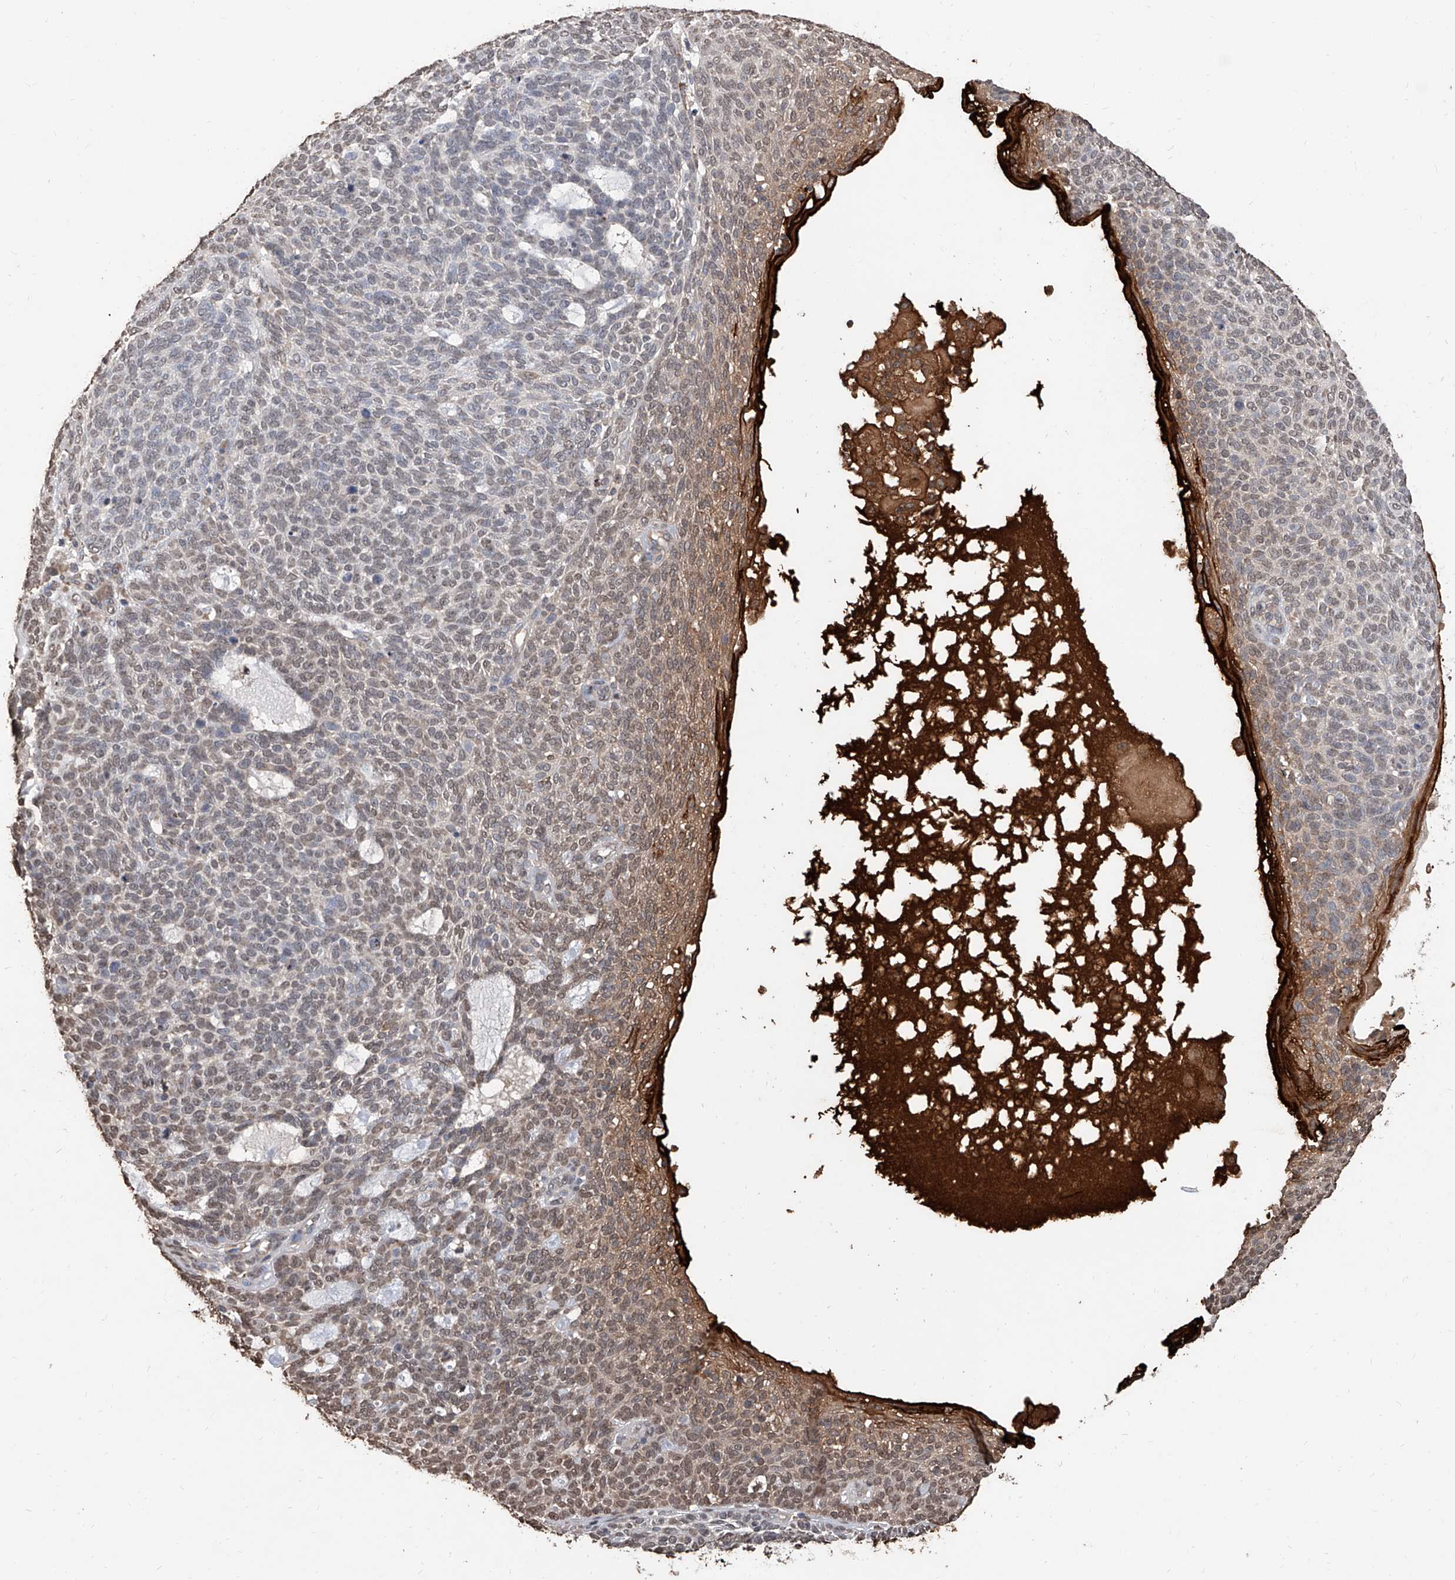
{"staining": {"intensity": "weak", "quantity": "25%-75%", "location": "cytoplasmic/membranous,nuclear"}, "tissue": "skin cancer", "cell_type": "Tumor cells", "image_type": "cancer", "snomed": [{"axis": "morphology", "description": "Squamous cell carcinoma, NOS"}, {"axis": "topography", "description": "Skin"}], "caption": "Skin cancer (squamous cell carcinoma) tissue reveals weak cytoplasmic/membranous and nuclear expression in about 25%-75% of tumor cells", "gene": "RP9", "patient": {"sex": "female", "age": 90}}